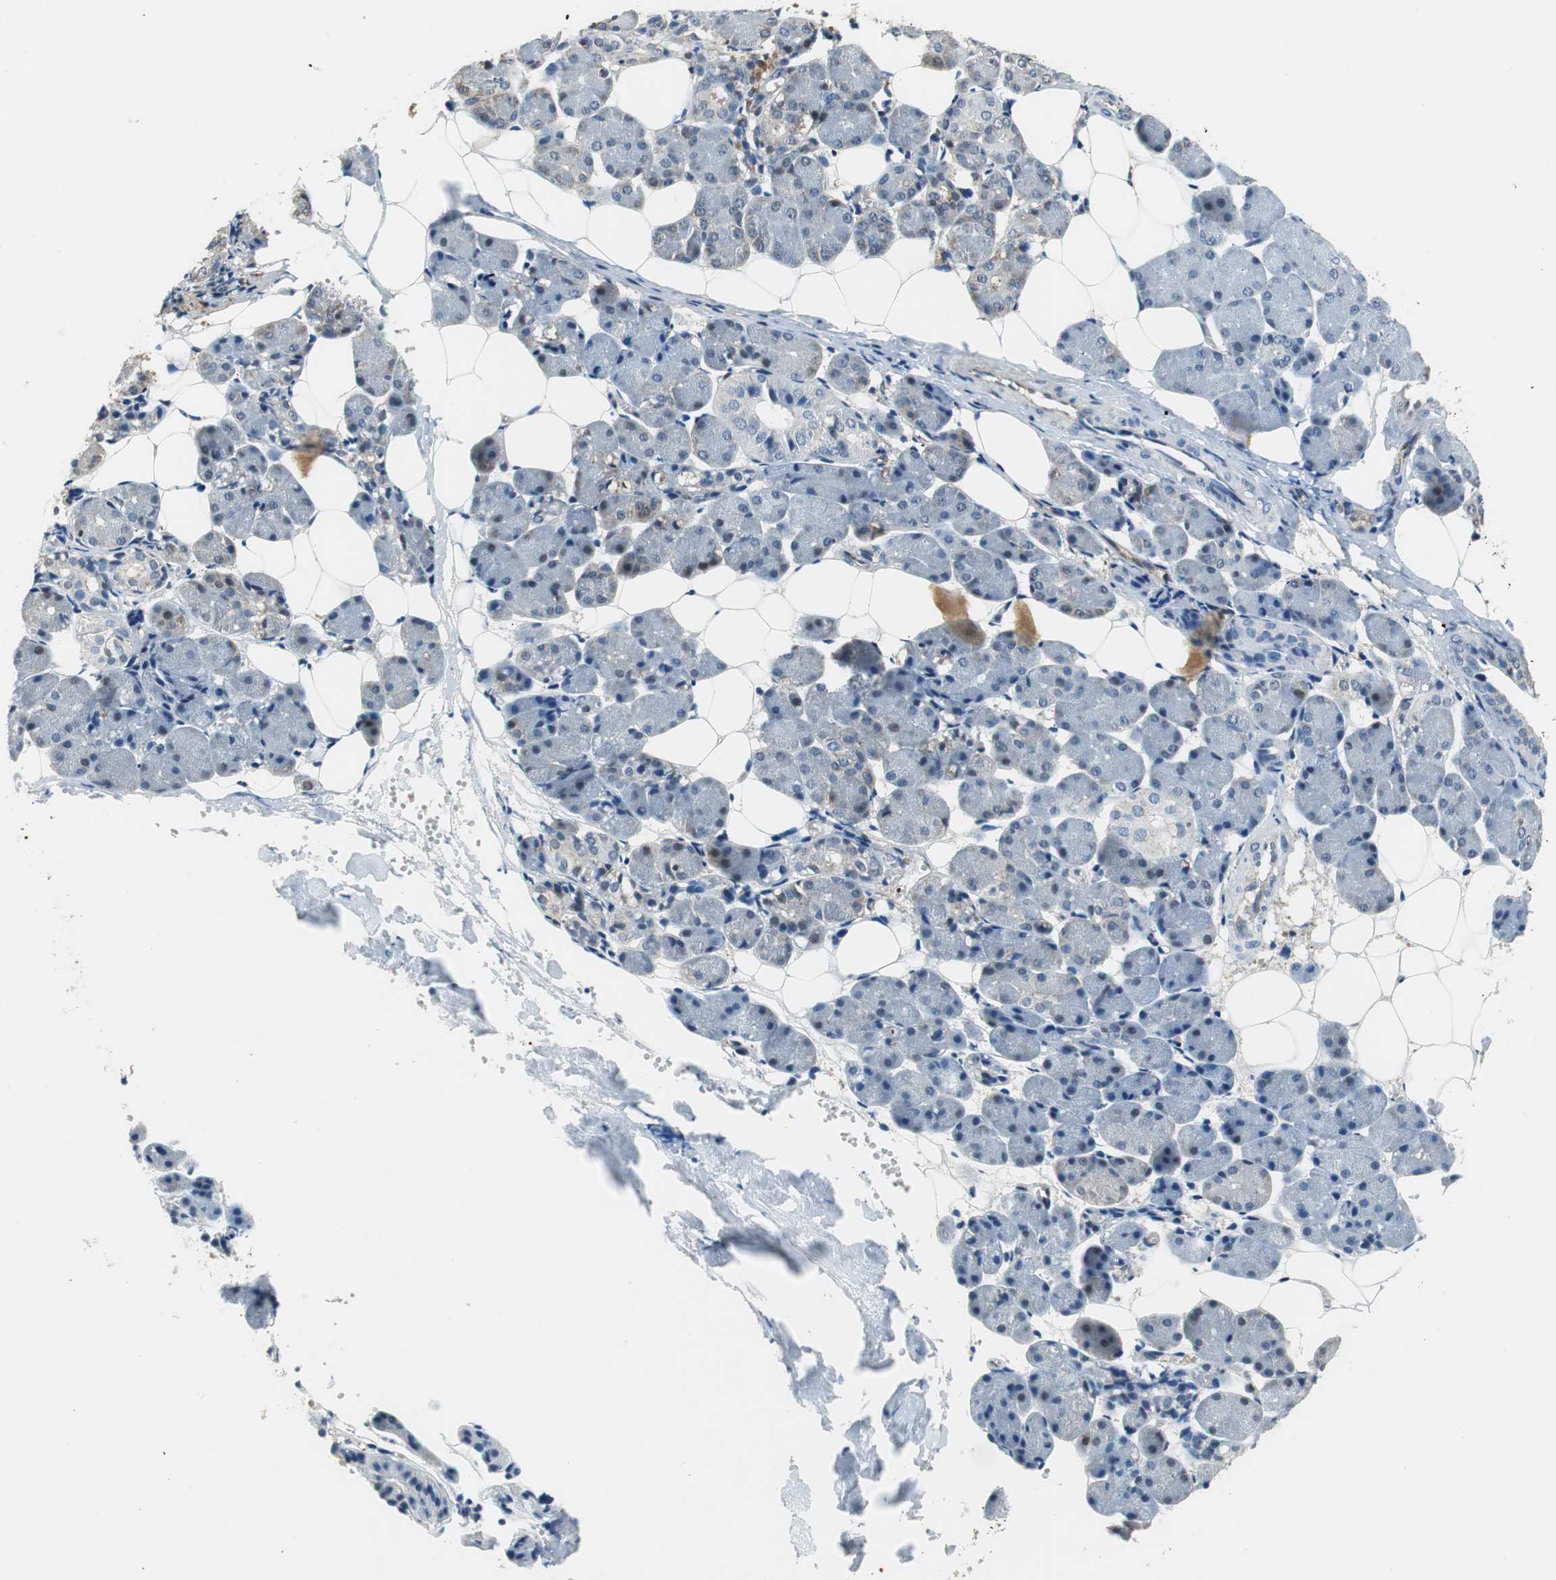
{"staining": {"intensity": "weak", "quantity": "25%-75%", "location": "cytoplasmic/membranous"}, "tissue": "salivary gland", "cell_type": "Glandular cells", "image_type": "normal", "snomed": [{"axis": "morphology", "description": "Normal tissue, NOS"}, {"axis": "morphology", "description": "Adenoma, NOS"}, {"axis": "topography", "description": "Salivary gland"}], "caption": "Glandular cells exhibit low levels of weak cytoplasmic/membranous positivity in approximately 25%-75% of cells in normal human salivary gland.", "gene": "GSDMD", "patient": {"sex": "female", "age": 32}}